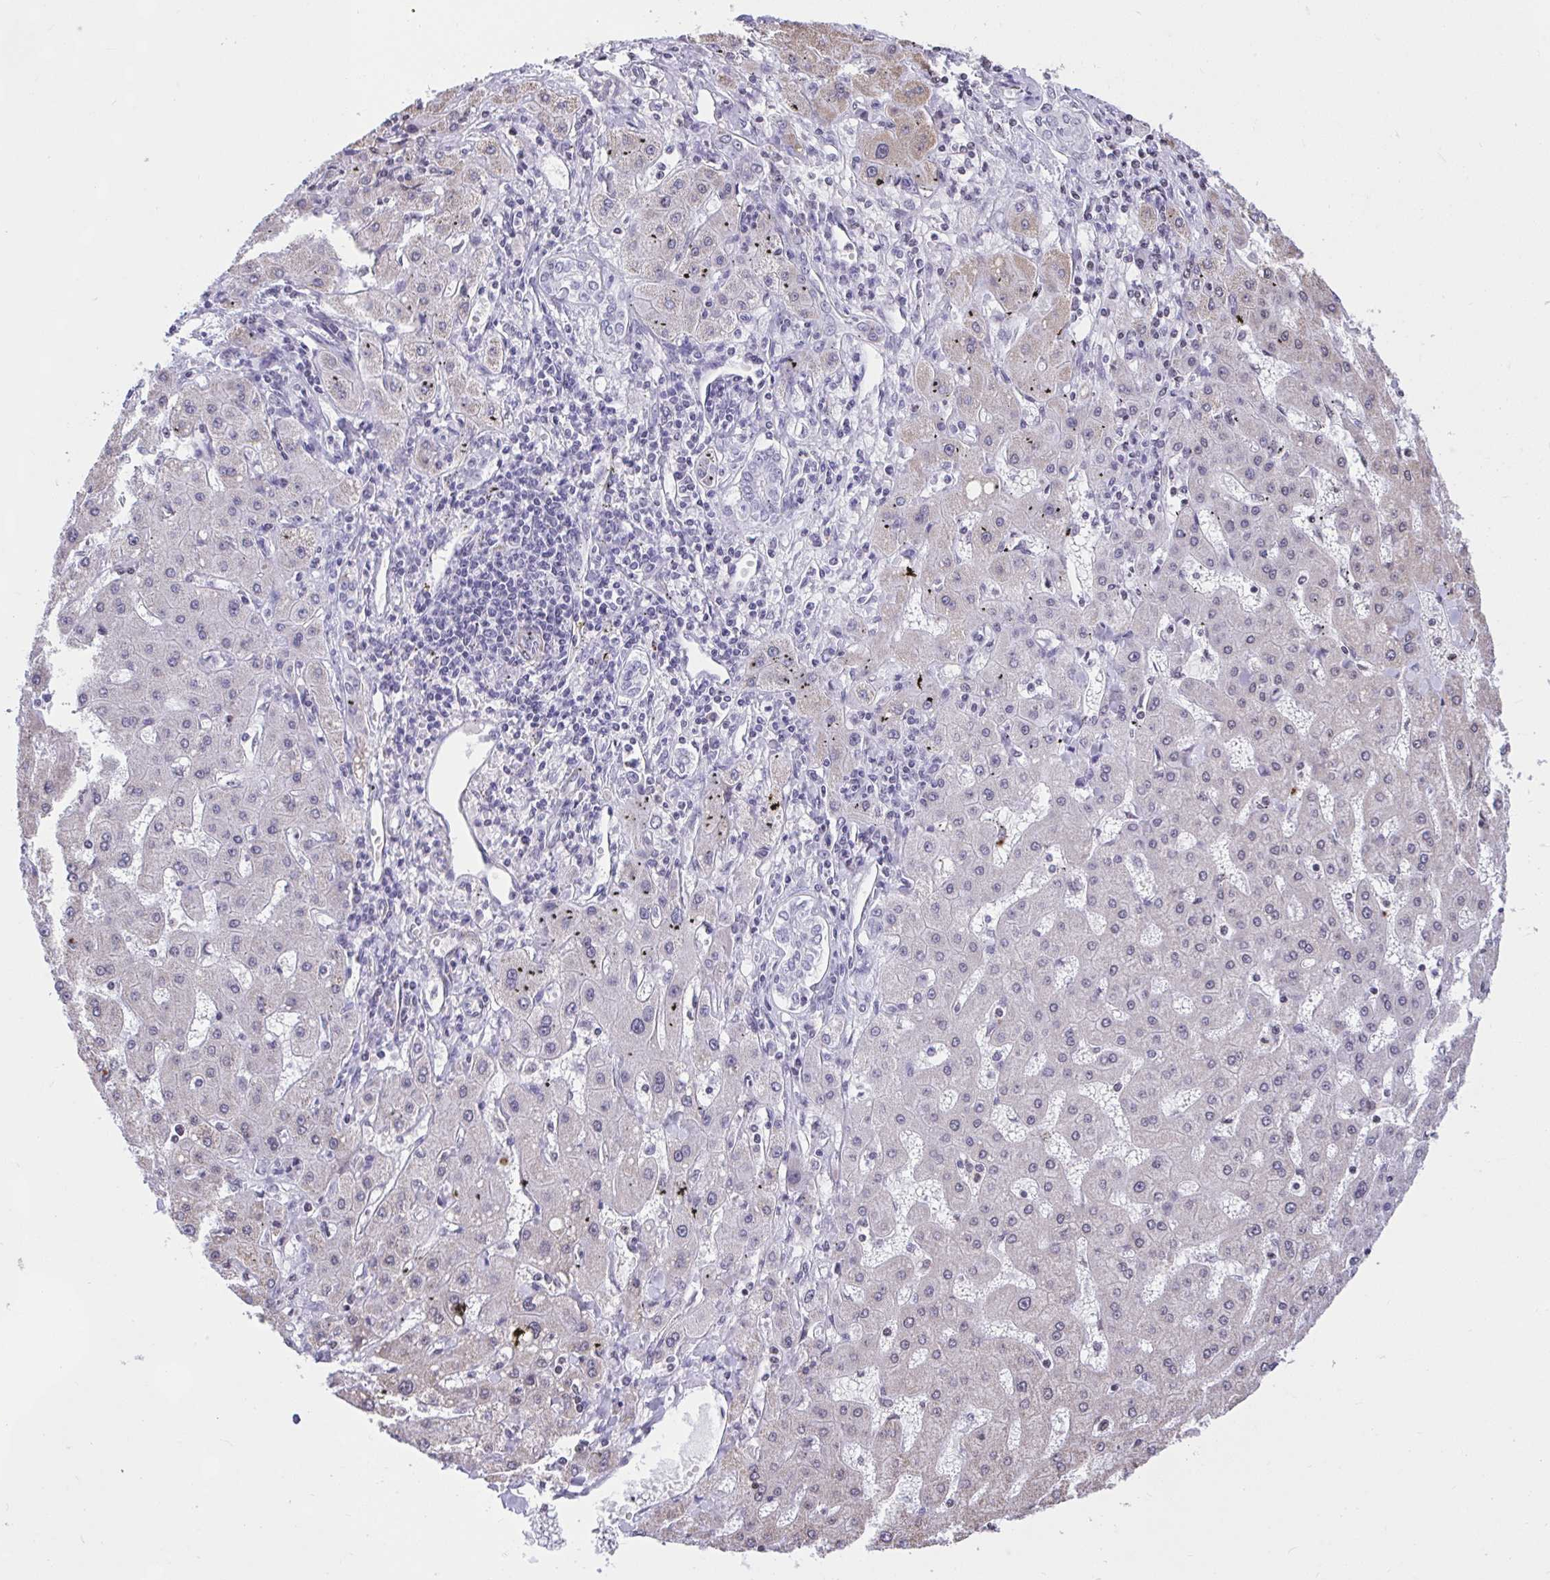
{"staining": {"intensity": "weak", "quantity": "<25%", "location": "cytoplasmic/membranous"}, "tissue": "liver cancer", "cell_type": "Tumor cells", "image_type": "cancer", "snomed": [{"axis": "morphology", "description": "Carcinoma, Hepatocellular, NOS"}, {"axis": "topography", "description": "Liver"}], "caption": "An immunohistochemistry (IHC) photomicrograph of liver cancer (hepatocellular carcinoma) is shown. There is no staining in tumor cells of liver cancer (hepatocellular carcinoma).", "gene": "KCNN4", "patient": {"sex": "male", "age": 72}}